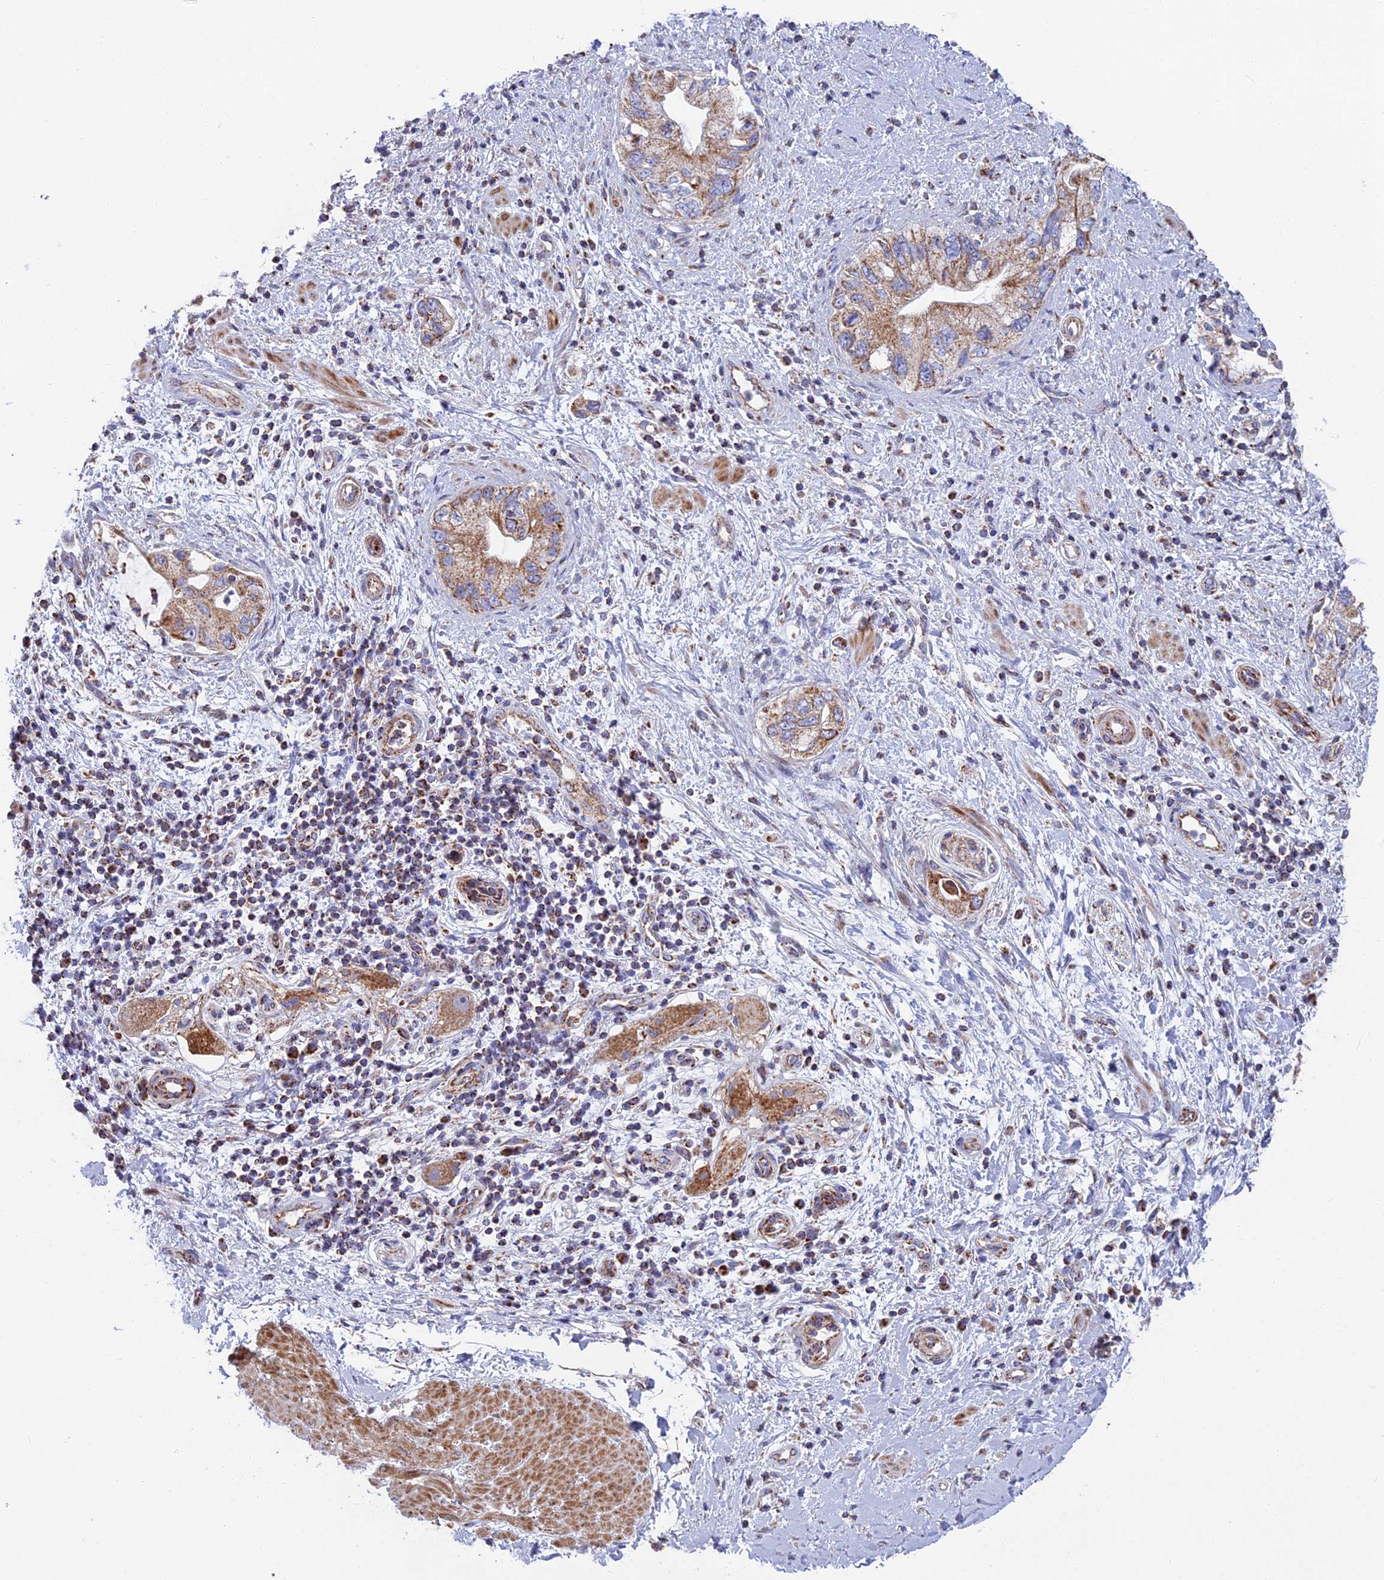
{"staining": {"intensity": "moderate", "quantity": ">75%", "location": "cytoplasmic/membranous"}, "tissue": "pancreatic cancer", "cell_type": "Tumor cells", "image_type": "cancer", "snomed": [{"axis": "morphology", "description": "Adenocarcinoma, NOS"}, {"axis": "topography", "description": "Pancreas"}], "caption": "Pancreatic adenocarcinoma tissue shows moderate cytoplasmic/membranous positivity in about >75% of tumor cells, visualized by immunohistochemistry.", "gene": "CS", "patient": {"sex": "female", "age": 73}}